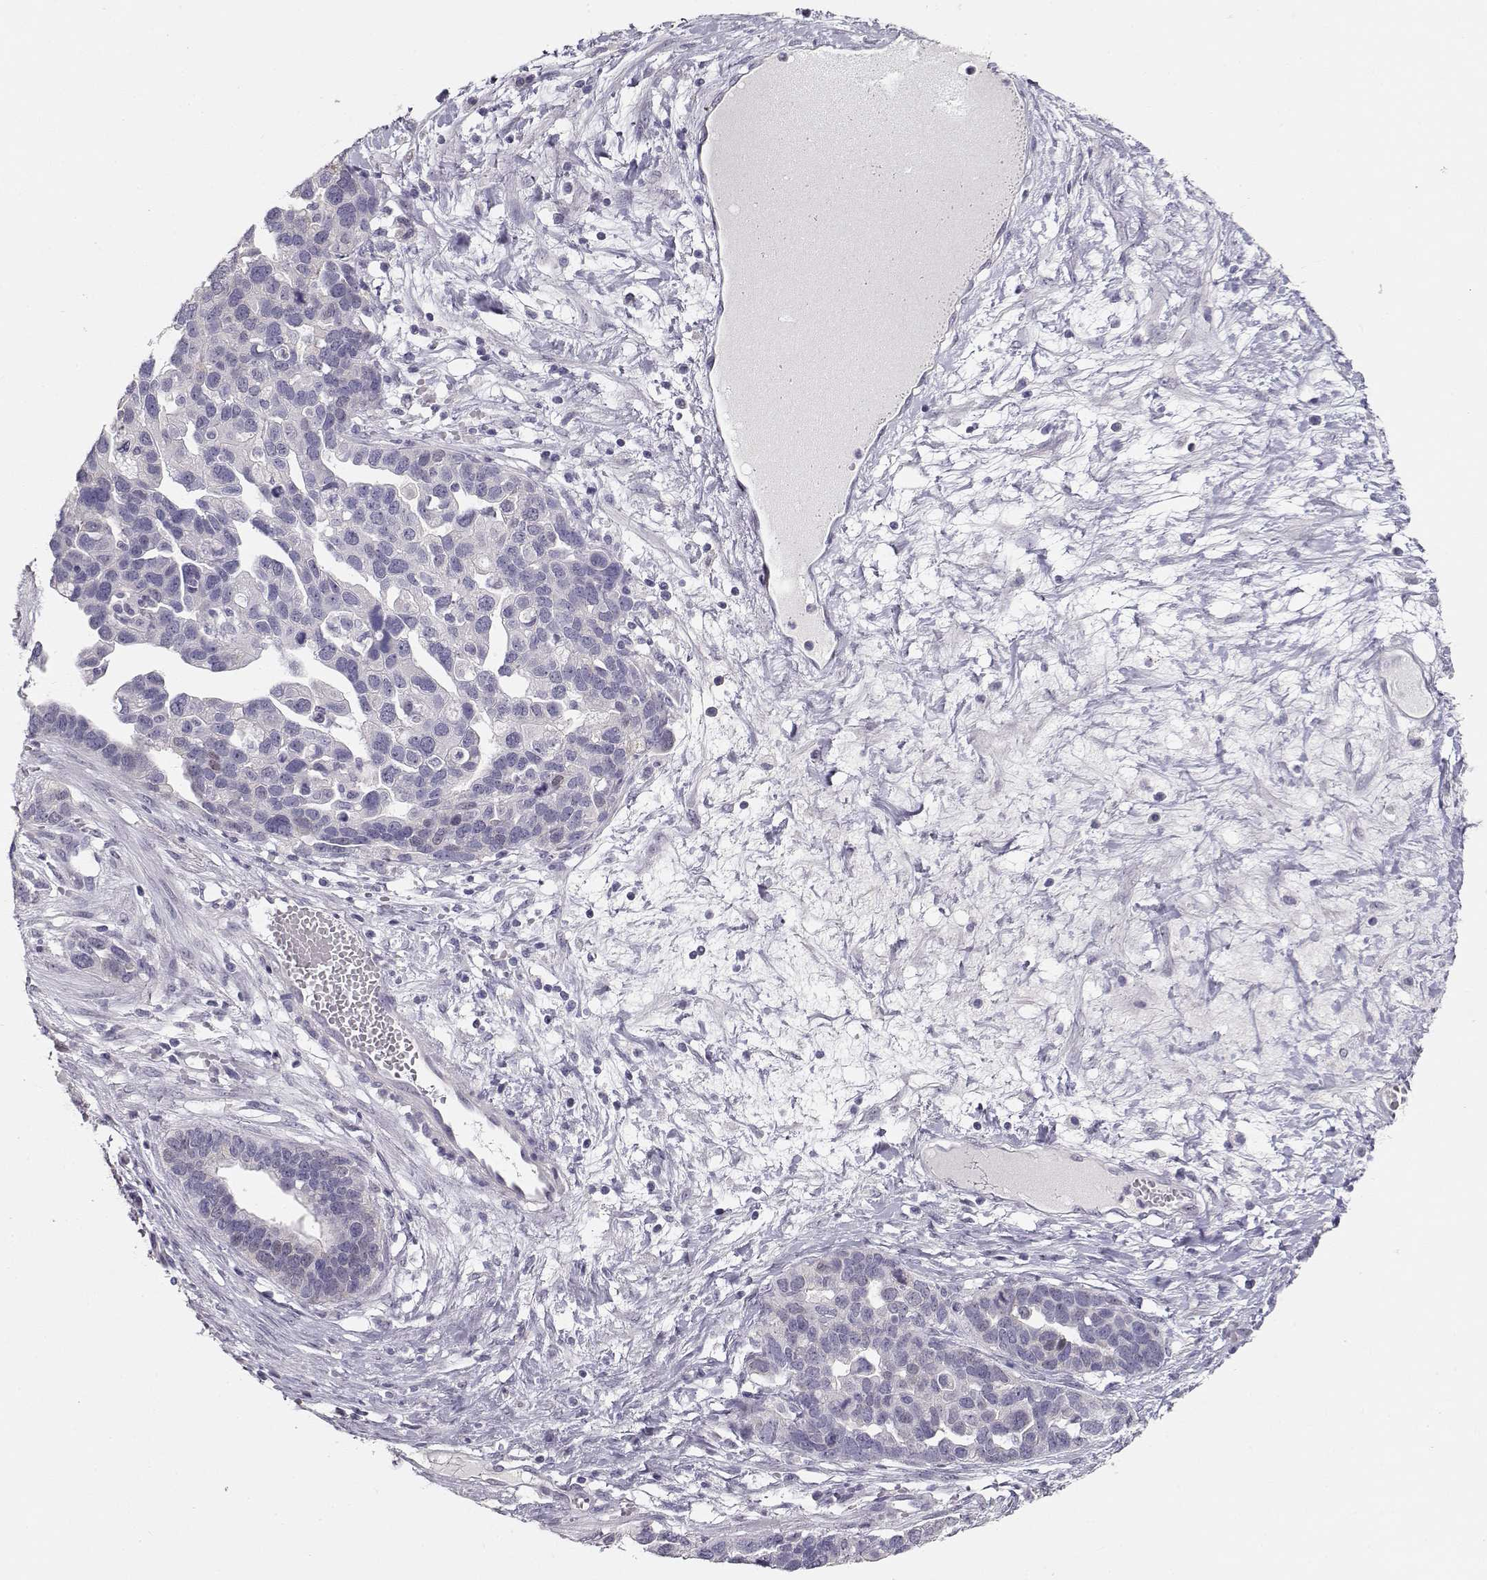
{"staining": {"intensity": "negative", "quantity": "none", "location": "none"}, "tissue": "ovarian cancer", "cell_type": "Tumor cells", "image_type": "cancer", "snomed": [{"axis": "morphology", "description": "Cystadenocarcinoma, serous, NOS"}, {"axis": "topography", "description": "Ovary"}], "caption": "Protein analysis of ovarian cancer (serous cystadenocarcinoma) exhibits no significant expression in tumor cells. (Brightfield microscopy of DAB IHC at high magnification).", "gene": "MAGEC1", "patient": {"sex": "female", "age": 54}}